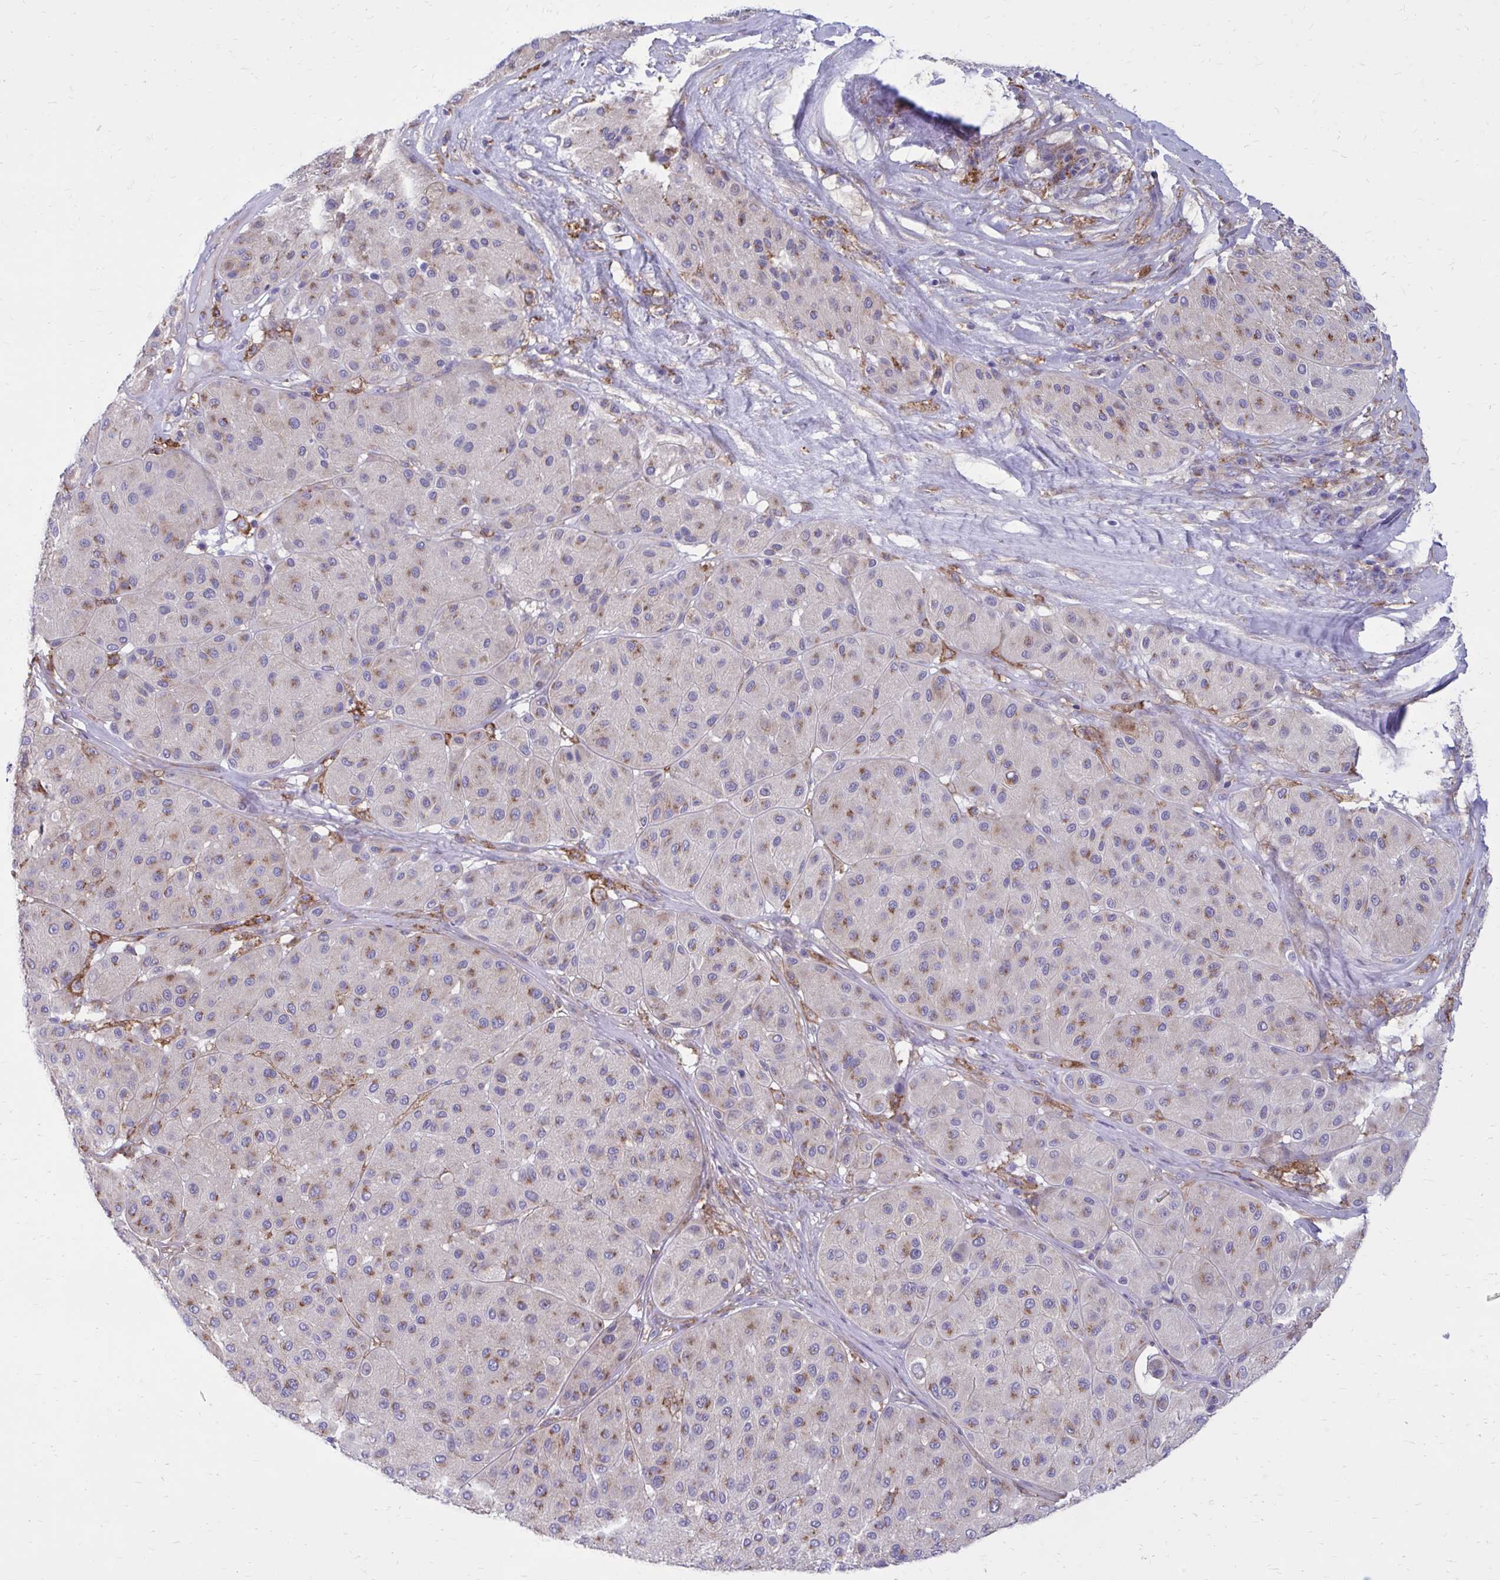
{"staining": {"intensity": "weak", "quantity": "25%-75%", "location": "cytoplasmic/membranous"}, "tissue": "melanoma", "cell_type": "Tumor cells", "image_type": "cancer", "snomed": [{"axis": "morphology", "description": "Malignant melanoma, Metastatic site"}, {"axis": "topography", "description": "Smooth muscle"}], "caption": "A high-resolution photomicrograph shows immunohistochemistry staining of melanoma, which shows weak cytoplasmic/membranous expression in about 25%-75% of tumor cells.", "gene": "CLTA", "patient": {"sex": "male", "age": 41}}